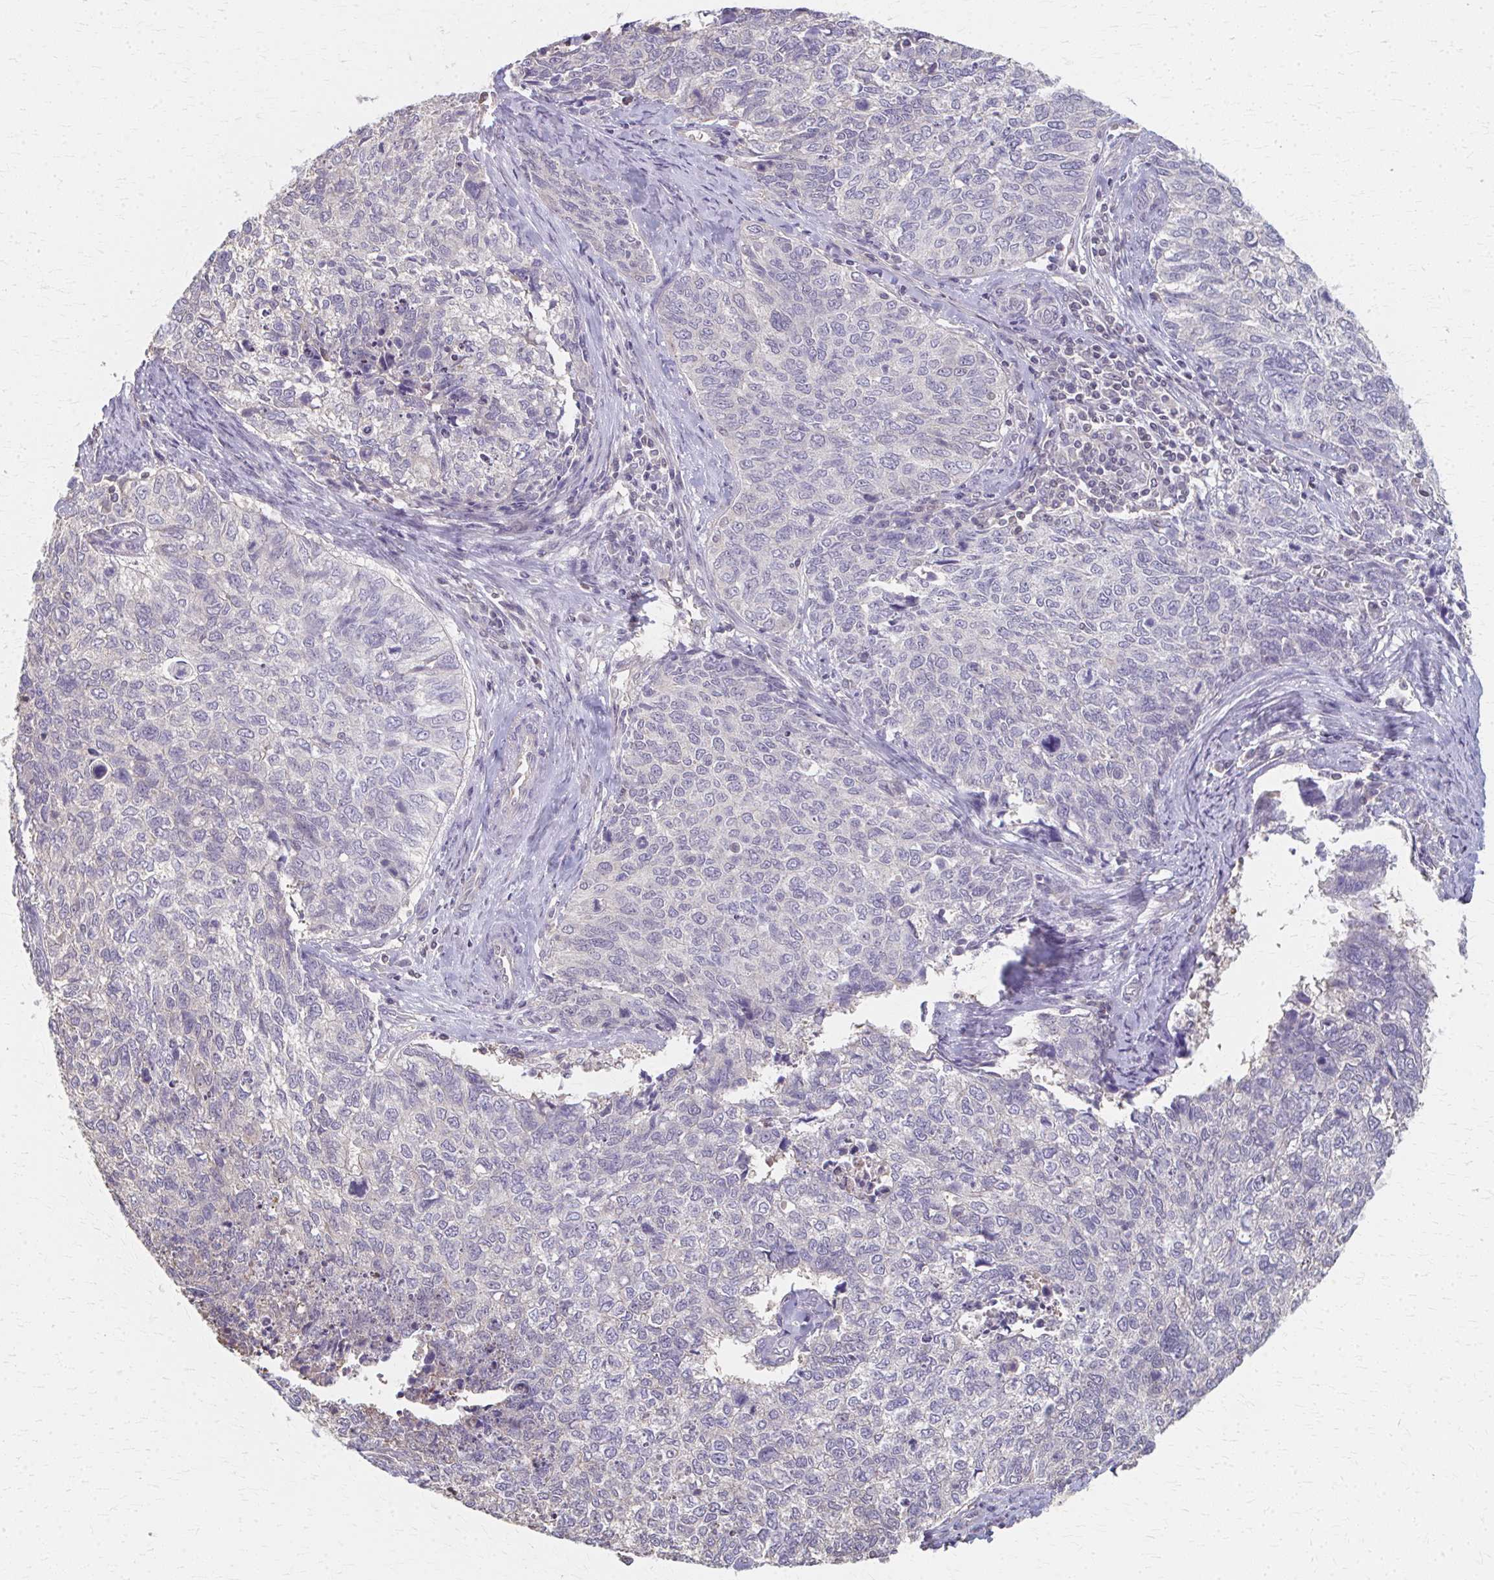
{"staining": {"intensity": "negative", "quantity": "none", "location": "none"}, "tissue": "cervical cancer", "cell_type": "Tumor cells", "image_type": "cancer", "snomed": [{"axis": "morphology", "description": "Adenocarcinoma, NOS"}, {"axis": "topography", "description": "Cervix"}], "caption": "Immunohistochemistry of human cervical cancer shows no staining in tumor cells. (DAB (3,3'-diaminobenzidine) immunohistochemistry with hematoxylin counter stain).", "gene": "RABGAP1L", "patient": {"sex": "female", "age": 63}}